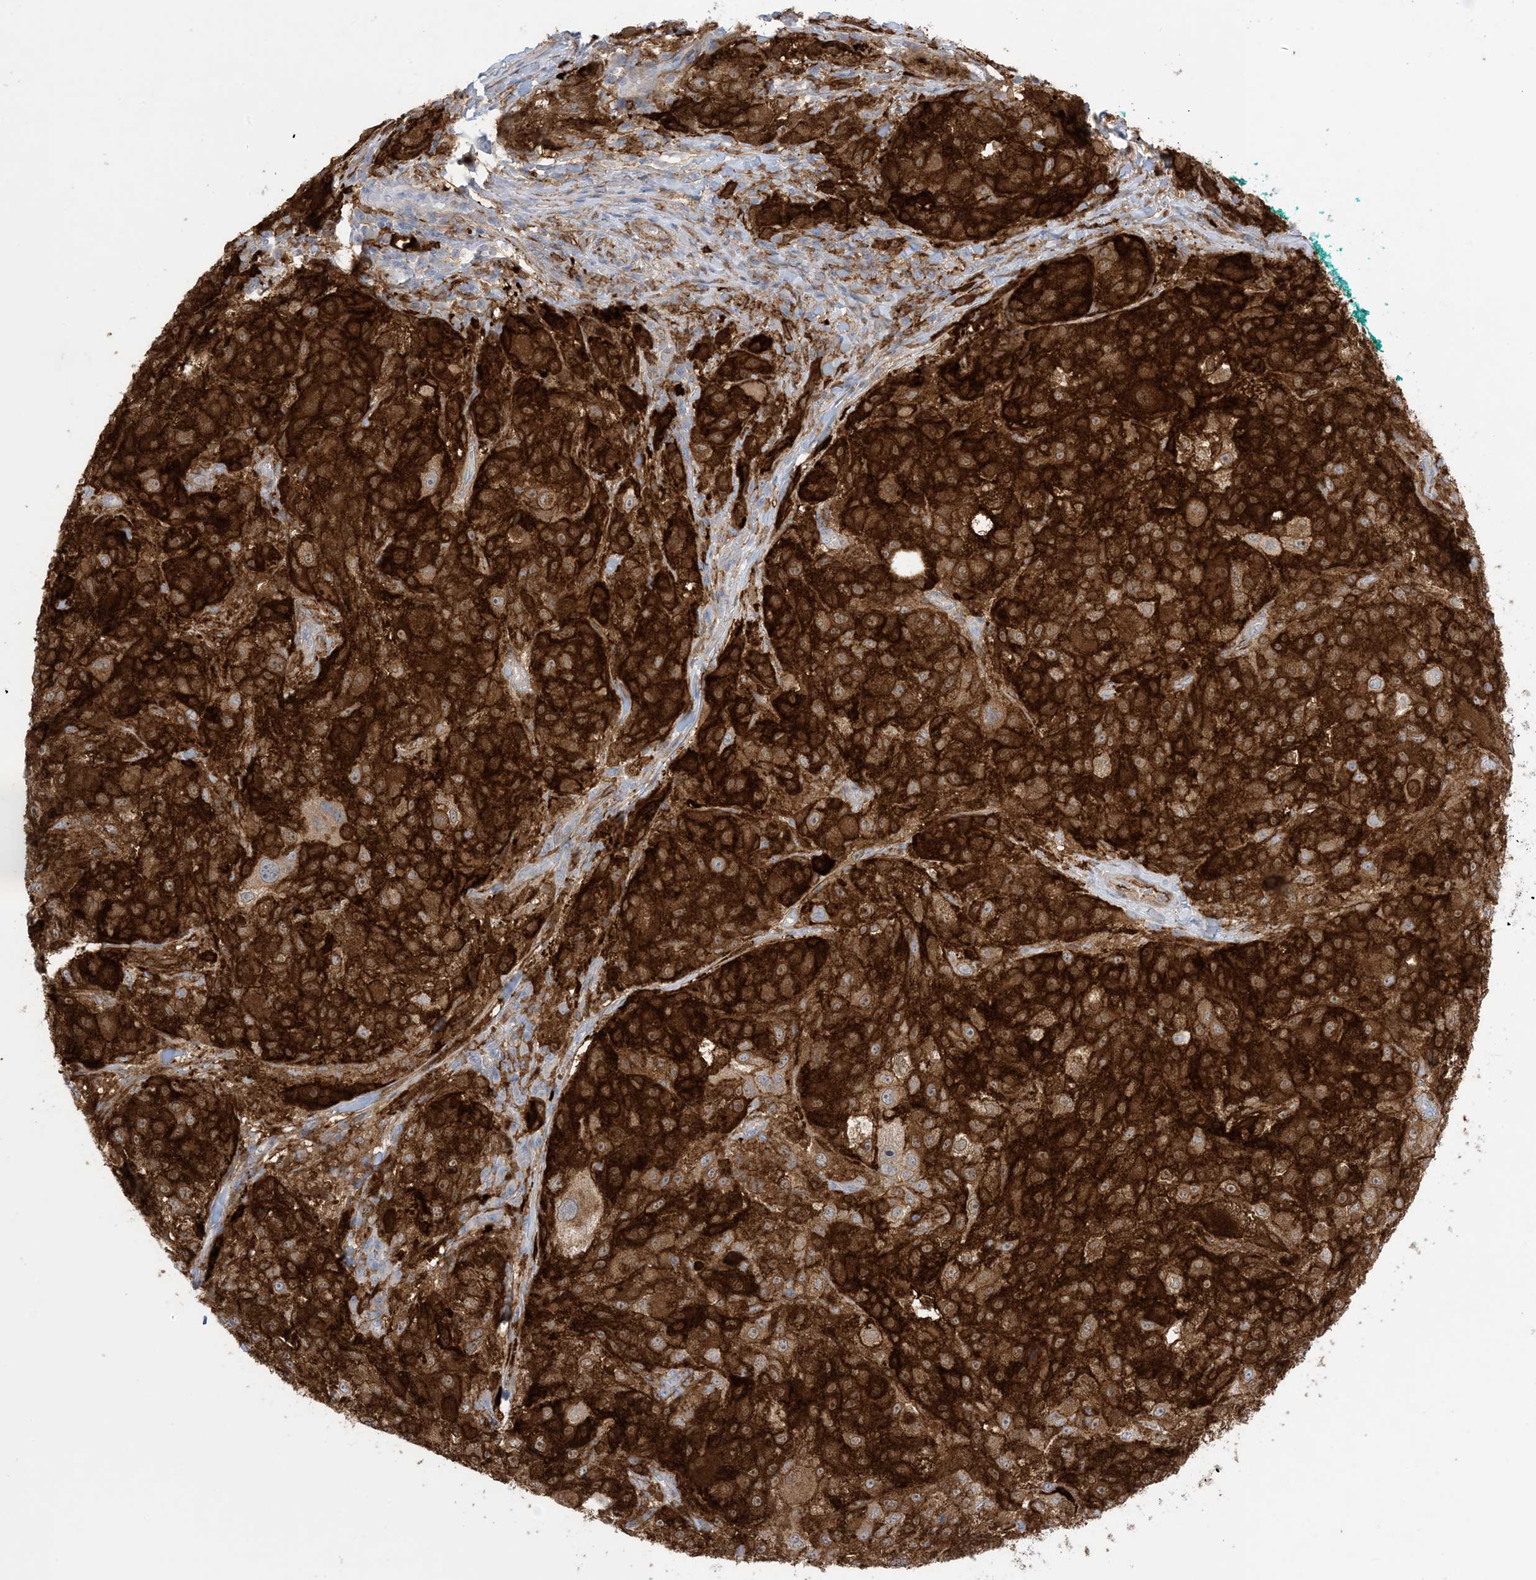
{"staining": {"intensity": "strong", "quantity": ">75%", "location": "cytoplasmic/membranous"}, "tissue": "melanoma", "cell_type": "Tumor cells", "image_type": "cancer", "snomed": [{"axis": "morphology", "description": "Necrosis, NOS"}, {"axis": "morphology", "description": "Malignant melanoma, NOS"}, {"axis": "topography", "description": "Skin"}], "caption": "A photomicrograph showing strong cytoplasmic/membranous expression in about >75% of tumor cells in malignant melanoma, as visualized by brown immunohistochemical staining.", "gene": "ICMT", "patient": {"sex": "female", "age": 87}}